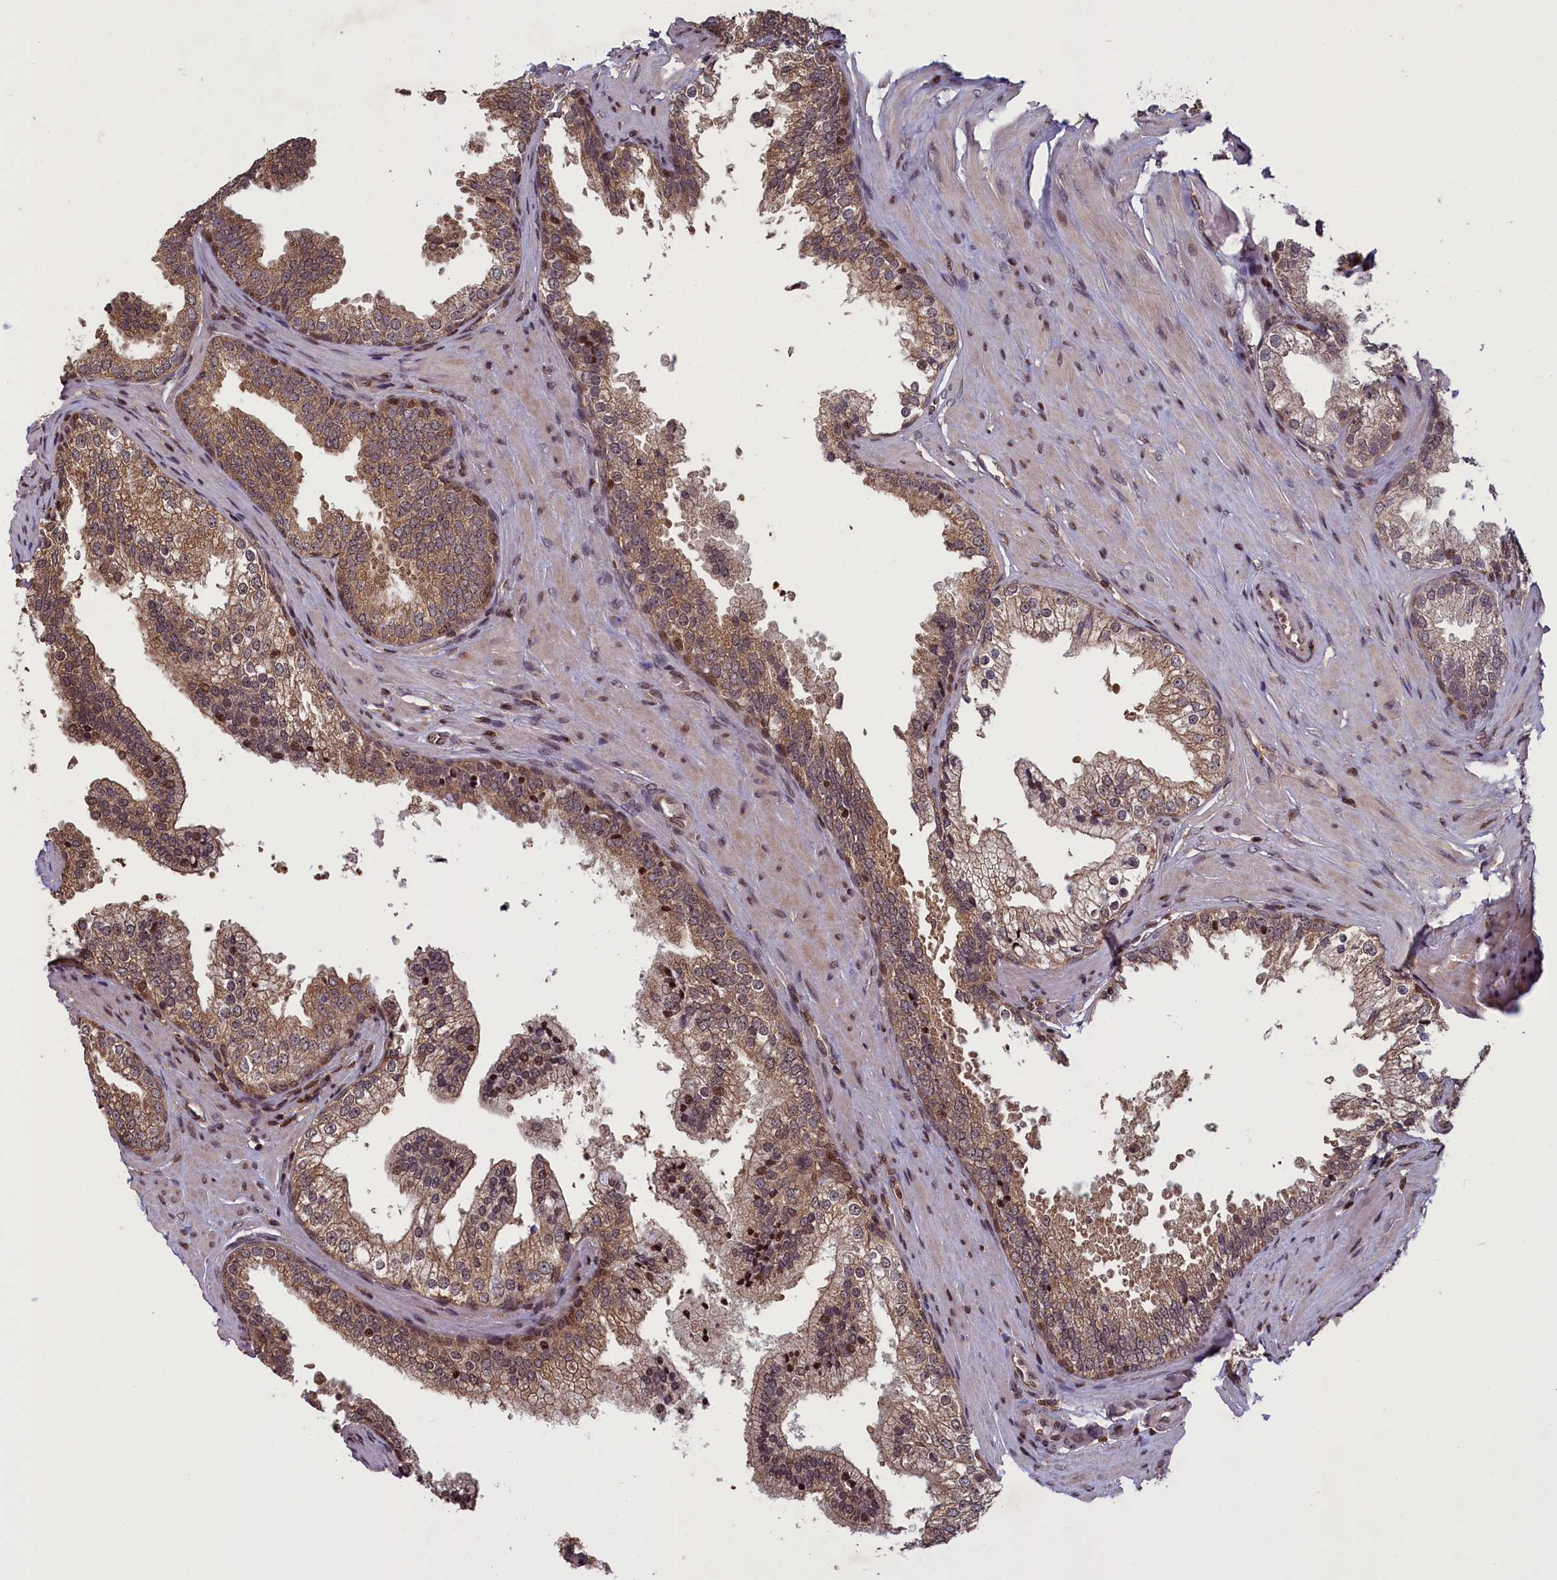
{"staining": {"intensity": "moderate", "quantity": "25%-75%", "location": "cytoplasmic/membranous,nuclear"}, "tissue": "prostate", "cell_type": "Glandular cells", "image_type": "normal", "snomed": [{"axis": "morphology", "description": "Normal tissue, NOS"}, {"axis": "topography", "description": "Prostate"}], "caption": "Immunohistochemistry (DAB (3,3'-diaminobenzidine)) staining of unremarkable human prostate shows moderate cytoplasmic/membranous,nuclear protein positivity in approximately 25%-75% of glandular cells. (DAB (3,3'-diaminobenzidine) IHC with brightfield microscopy, high magnification).", "gene": "NUBP1", "patient": {"sex": "male", "age": 60}}